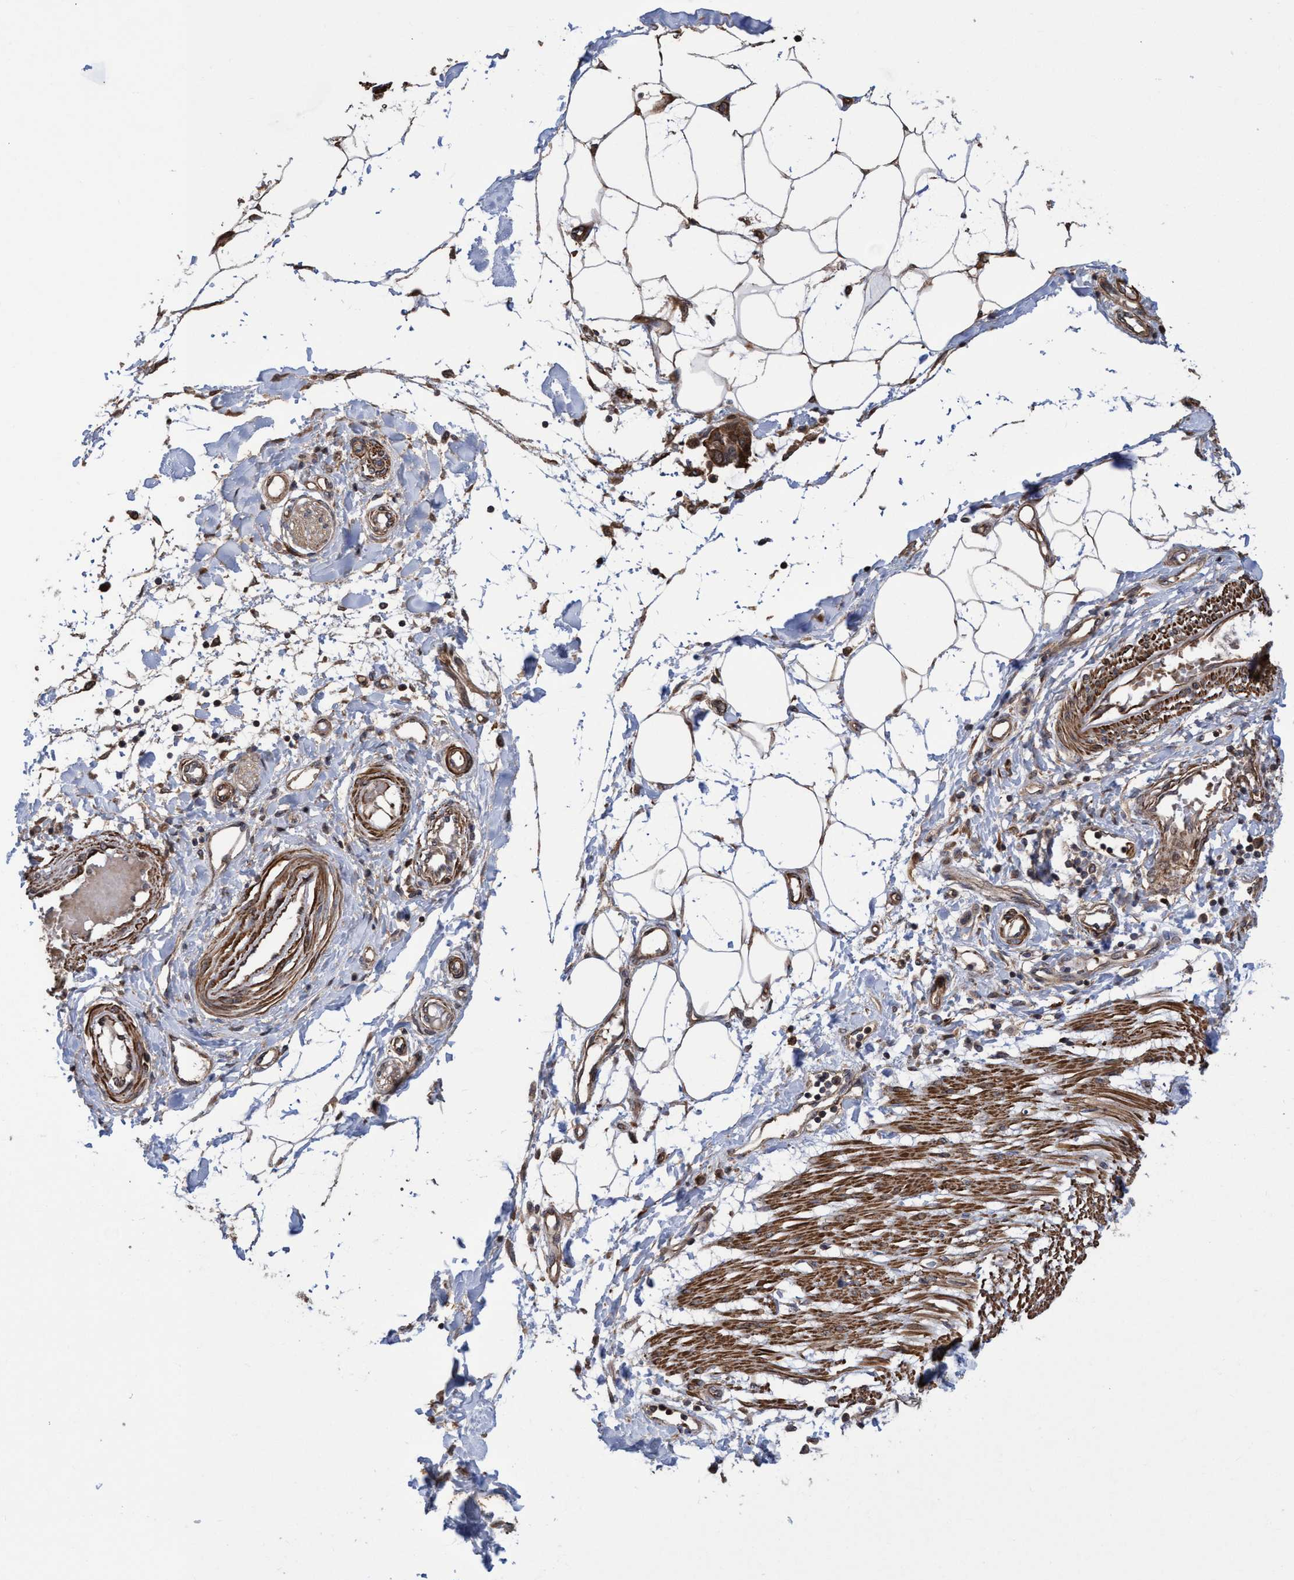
{"staining": {"intensity": "moderate", "quantity": ">75%", "location": "cytoplasmic/membranous"}, "tissue": "adipose tissue", "cell_type": "Adipocytes", "image_type": "normal", "snomed": [{"axis": "morphology", "description": "Normal tissue, NOS"}, {"axis": "morphology", "description": "Adenocarcinoma, NOS"}, {"axis": "topography", "description": "Colon"}, {"axis": "topography", "description": "Peripheral nerve tissue"}], "caption": "High-power microscopy captured an immunohistochemistry micrograph of normal adipose tissue, revealing moderate cytoplasmic/membranous staining in approximately >75% of adipocytes.", "gene": "SLBP", "patient": {"sex": "male", "age": 14}}